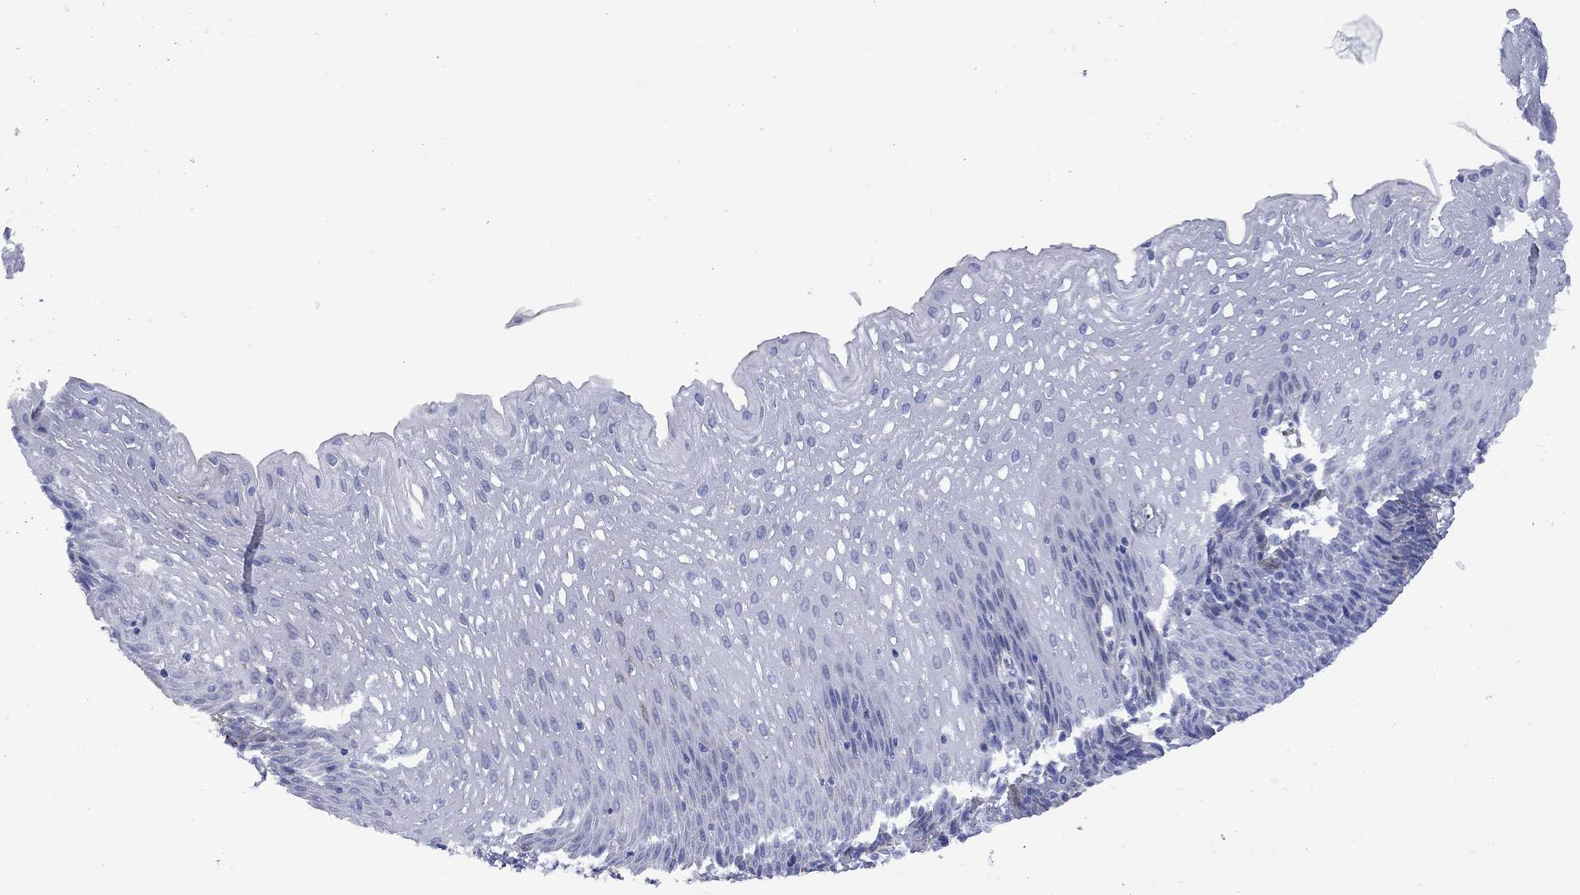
{"staining": {"intensity": "negative", "quantity": "none", "location": "none"}, "tissue": "esophagus", "cell_type": "Squamous epithelial cells", "image_type": "normal", "snomed": [{"axis": "morphology", "description": "Normal tissue, NOS"}, {"axis": "topography", "description": "Esophagus"}], "caption": "This is a histopathology image of immunohistochemistry (IHC) staining of benign esophagus, which shows no staining in squamous epithelial cells. (Immunohistochemistry, brightfield microscopy, high magnification).", "gene": "SESTD1", "patient": {"sex": "female", "age": 64}}